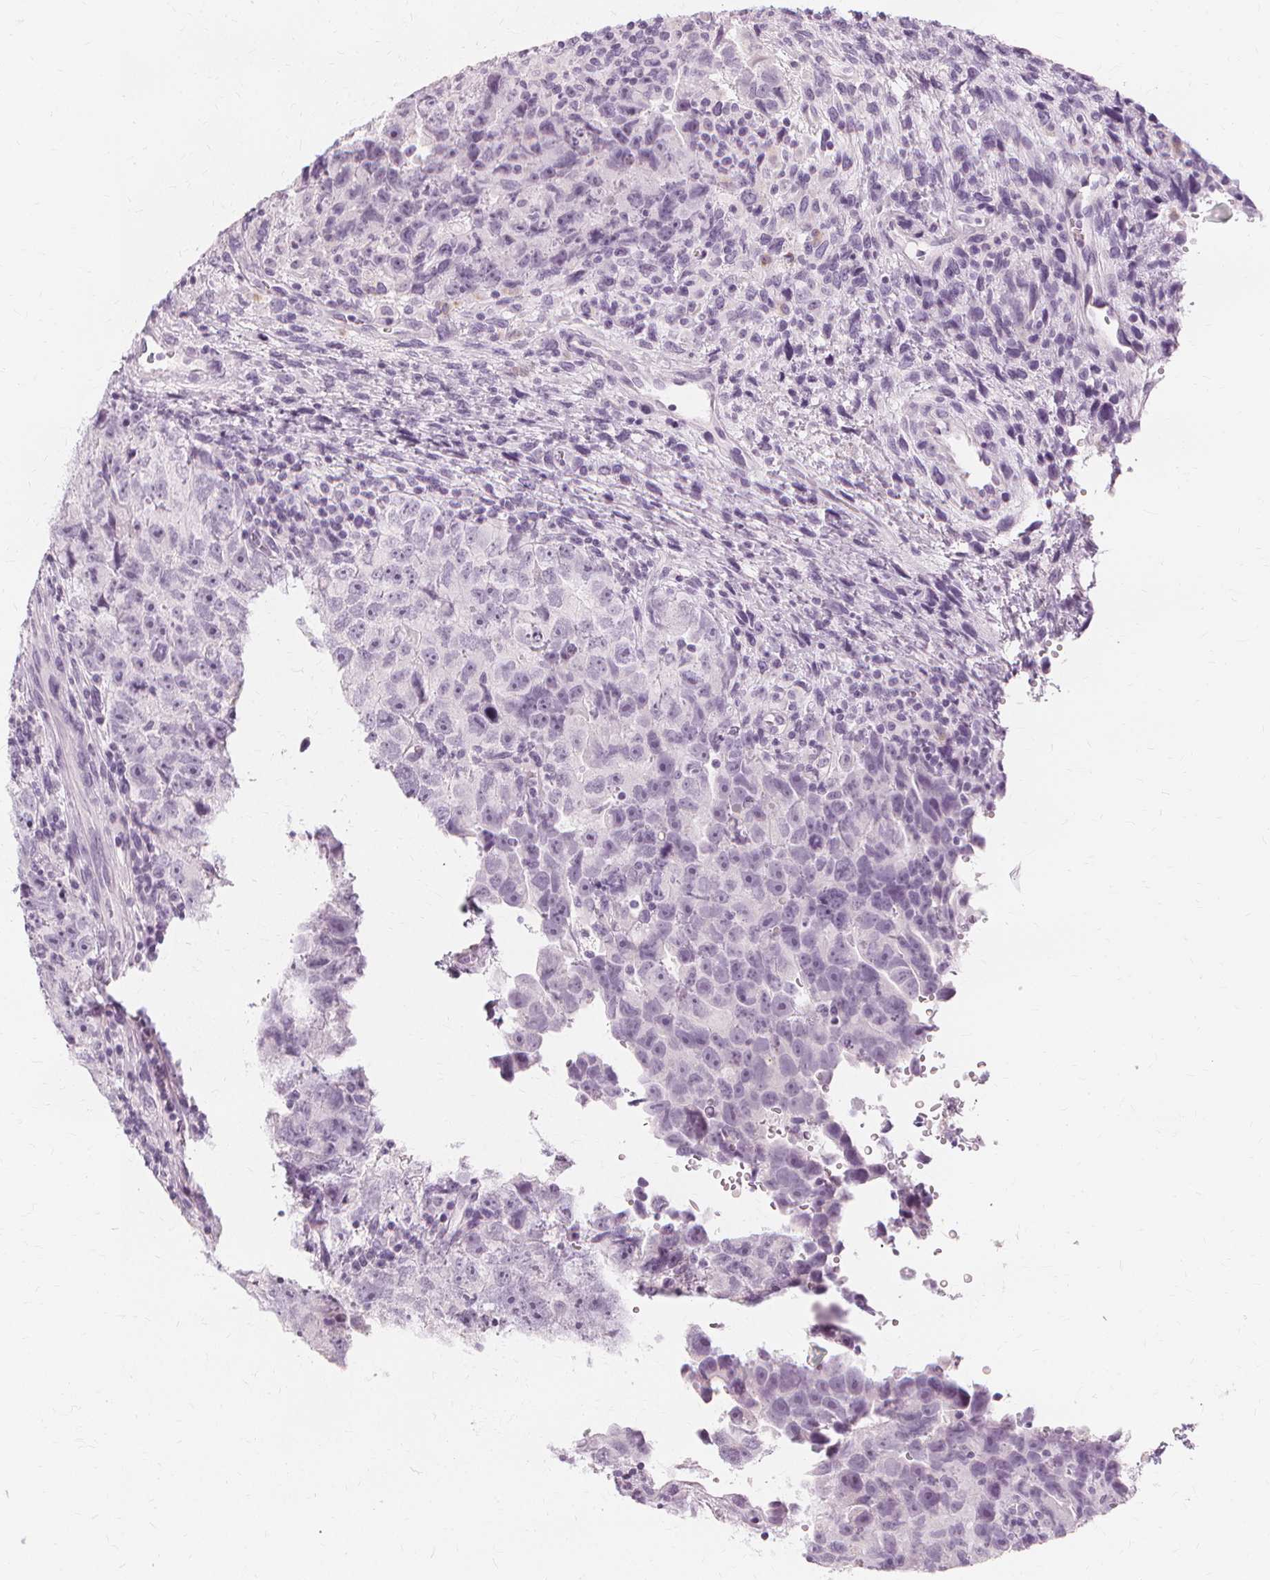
{"staining": {"intensity": "negative", "quantity": "none", "location": "none"}, "tissue": "testis cancer", "cell_type": "Tumor cells", "image_type": "cancer", "snomed": [{"axis": "morphology", "description": "Carcinoma, Embryonal, NOS"}, {"axis": "topography", "description": "Testis"}], "caption": "Immunohistochemical staining of human embryonal carcinoma (testis) shows no significant expression in tumor cells.", "gene": "TFF1", "patient": {"sex": "male", "age": 24}}